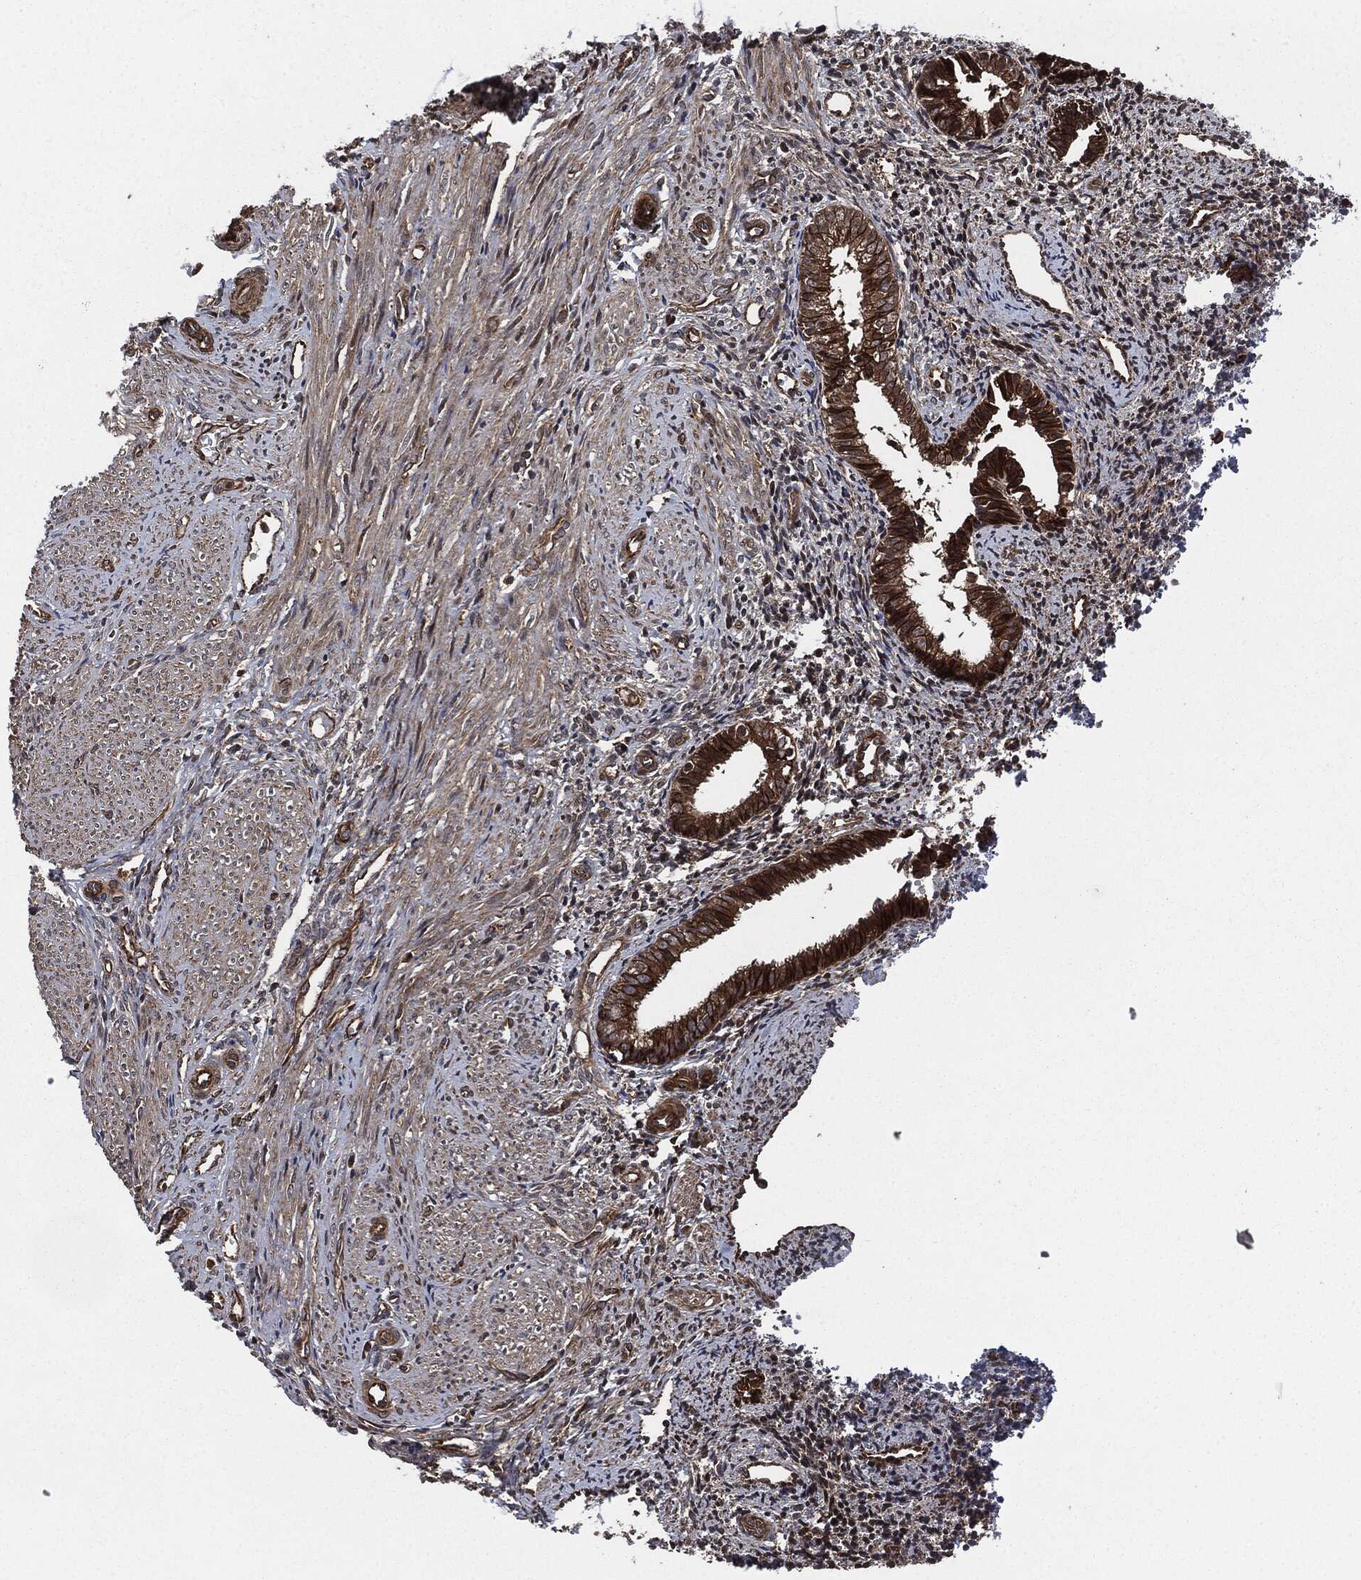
{"staining": {"intensity": "moderate", "quantity": "25%-75%", "location": "cytoplasmic/membranous"}, "tissue": "endometrium", "cell_type": "Cells in endometrial stroma", "image_type": "normal", "snomed": [{"axis": "morphology", "description": "Normal tissue, NOS"}, {"axis": "topography", "description": "Endometrium"}], "caption": "Protein staining of unremarkable endometrium shows moderate cytoplasmic/membranous positivity in approximately 25%-75% of cells in endometrial stroma.", "gene": "RAP1GDS1", "patient": {"sex": "female", "age": 47}}